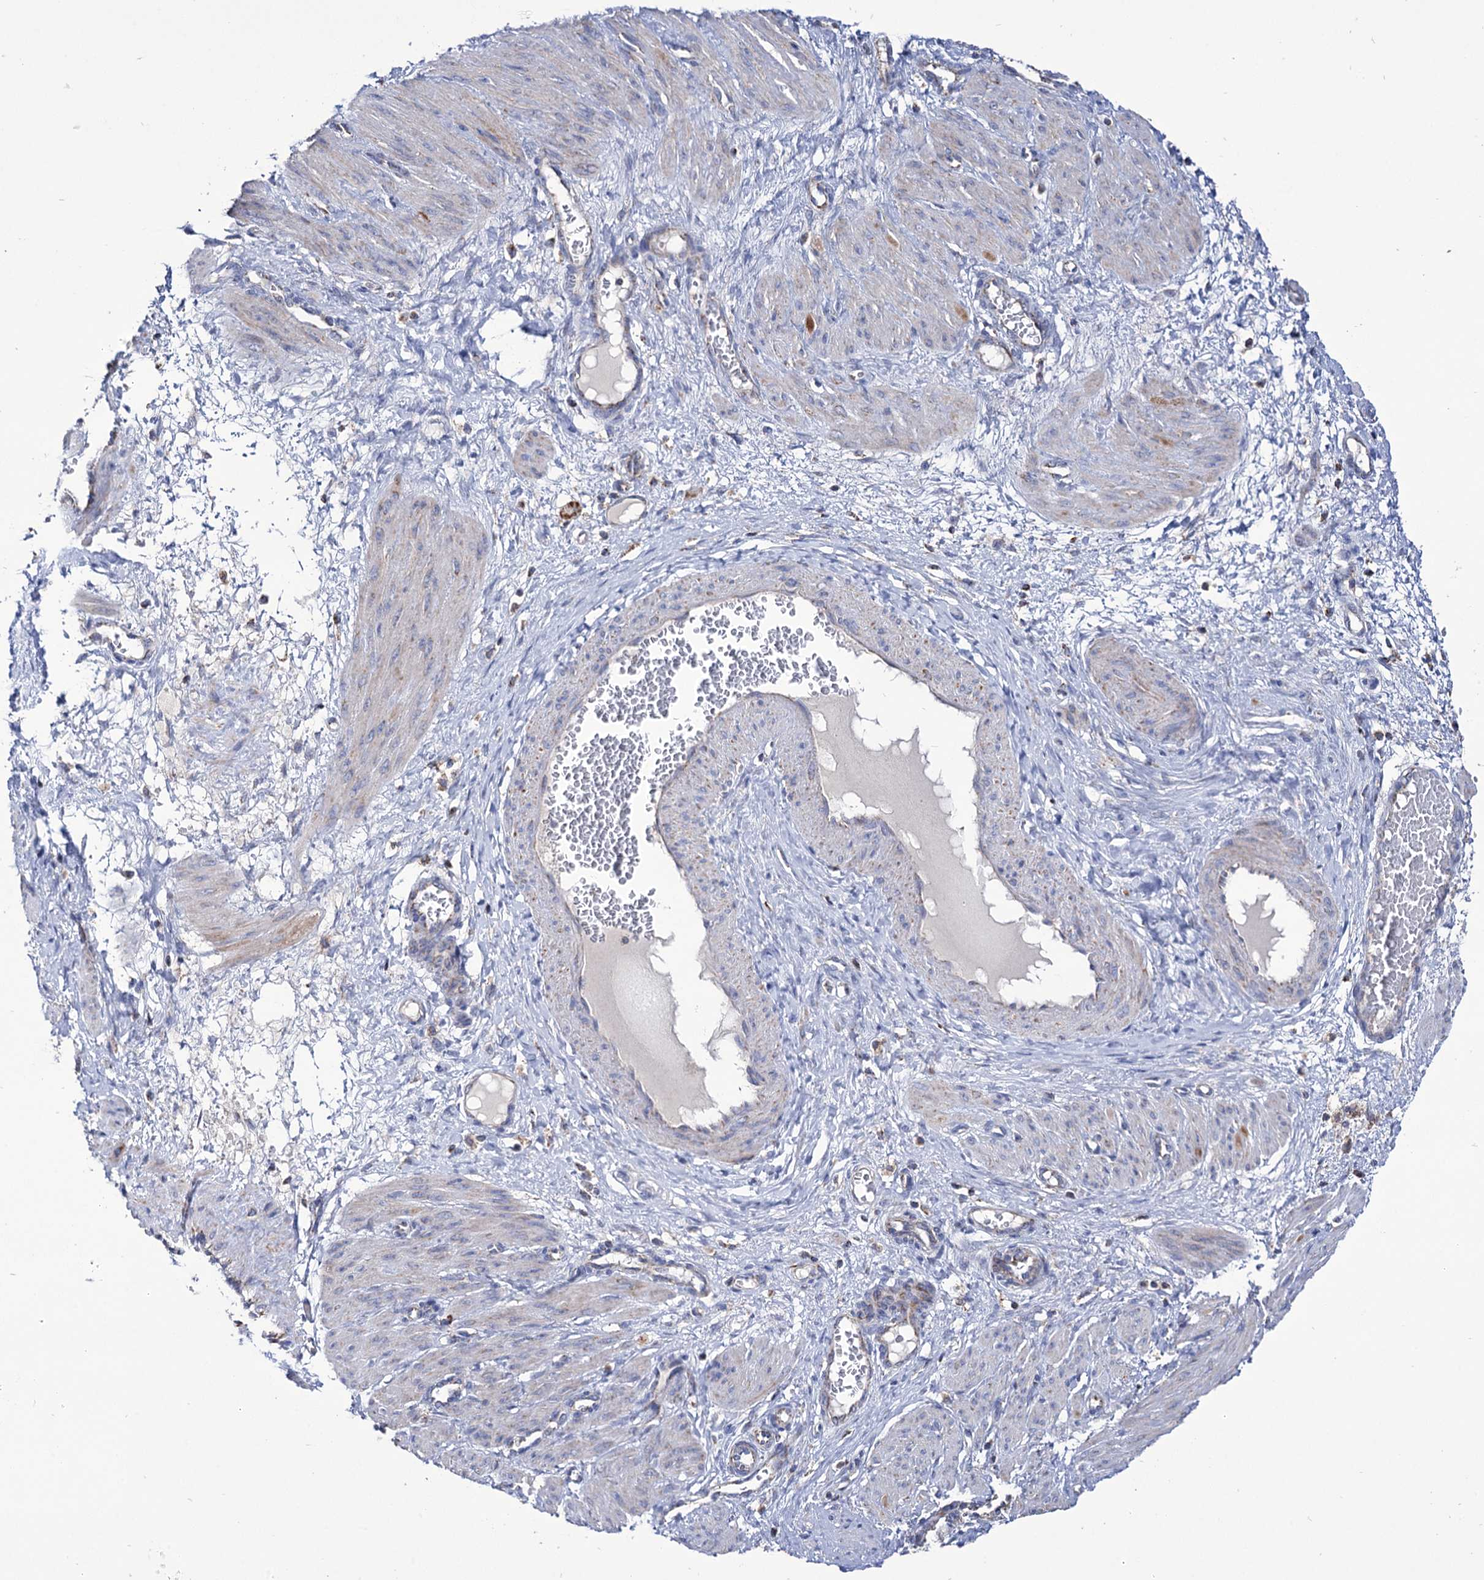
{"staining": {"intensity": "weak", "quantity": "<25%", "location": "cytoplasmic/membranous"}, "tissue": "smooth muscle", "cell_type": "Smooth muscle cells", "image_type": "normal", "snomed": [{"axis": "morphology", "description": "Normal tissue, NOS"}, {"axis": "topography", "description": "Endometrium"}], "caption": "An image of human smooth muscle is negative for staining in smooth muscle cells. (Brightfield microscopy of DAB immunohistochemistry (IHC) at high magnification).", "gene": "ABHD10", "patient": {"sex": "female", "age": 33}}